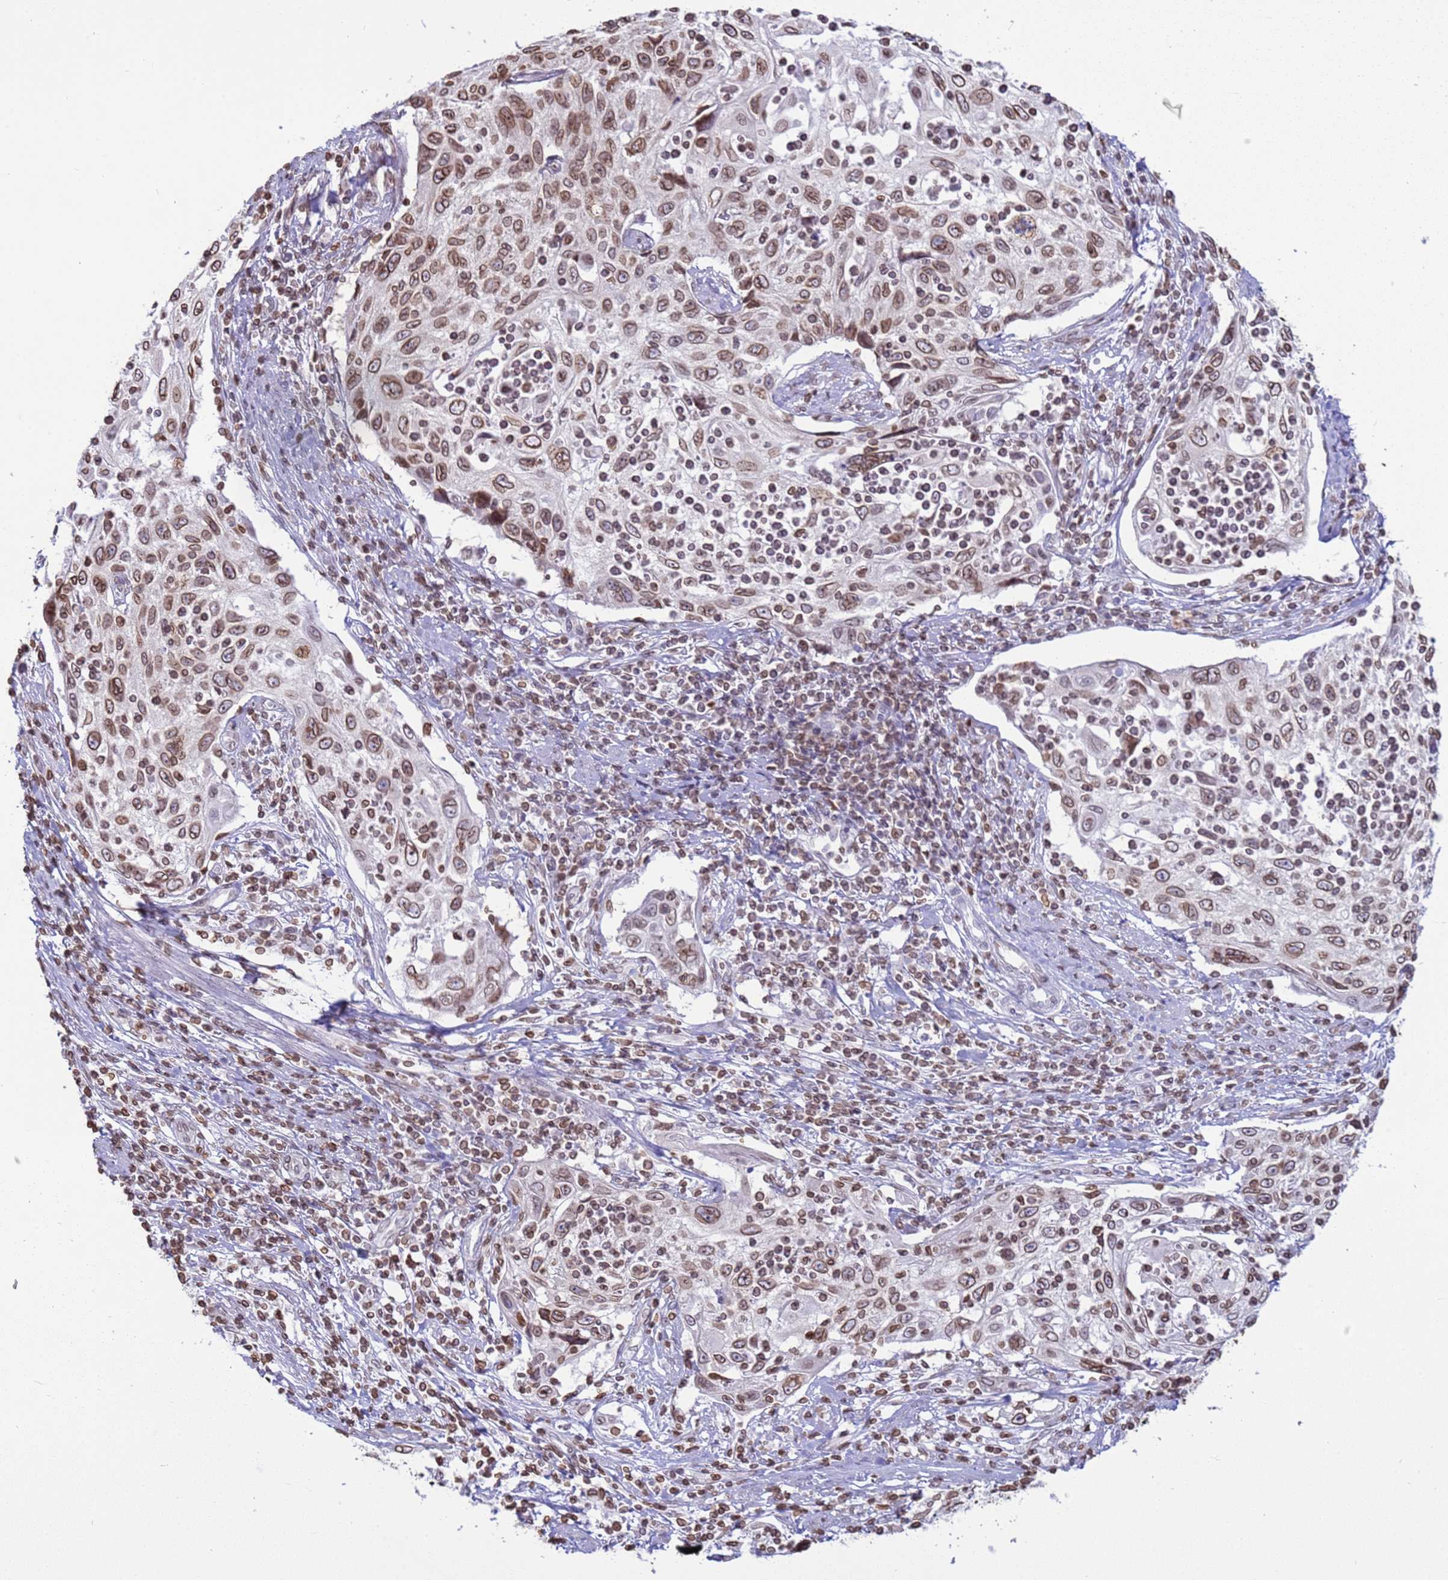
{"staining": {"intensity": "moderate", "quantity": ">75%", "location": "cytoplasmic/membranous,nuclear"}, "tissue": "cervical cancer", "cell_type": "Tumor cells", "image_type": "cancer", "snomed": [{"axis": "morphology", "description": "Squamous cell carcinoma, NOS"}, {"axis": "topography", "description": "Cervix"}], "caption": "IHC histopathology image of neoplastic tissue: human squamous cell carcinoma (cervical) stained using immunohistochemistry demonstrates medium levels of moderate protein expression localized specifically in the cytoplasmic/membranous and nuclear of tumor cells, appearing as a cytoplasmic/membranous and nuclear brown color.", "gene": "DHX37", "patient": {"sex": "female", "age": 70}}